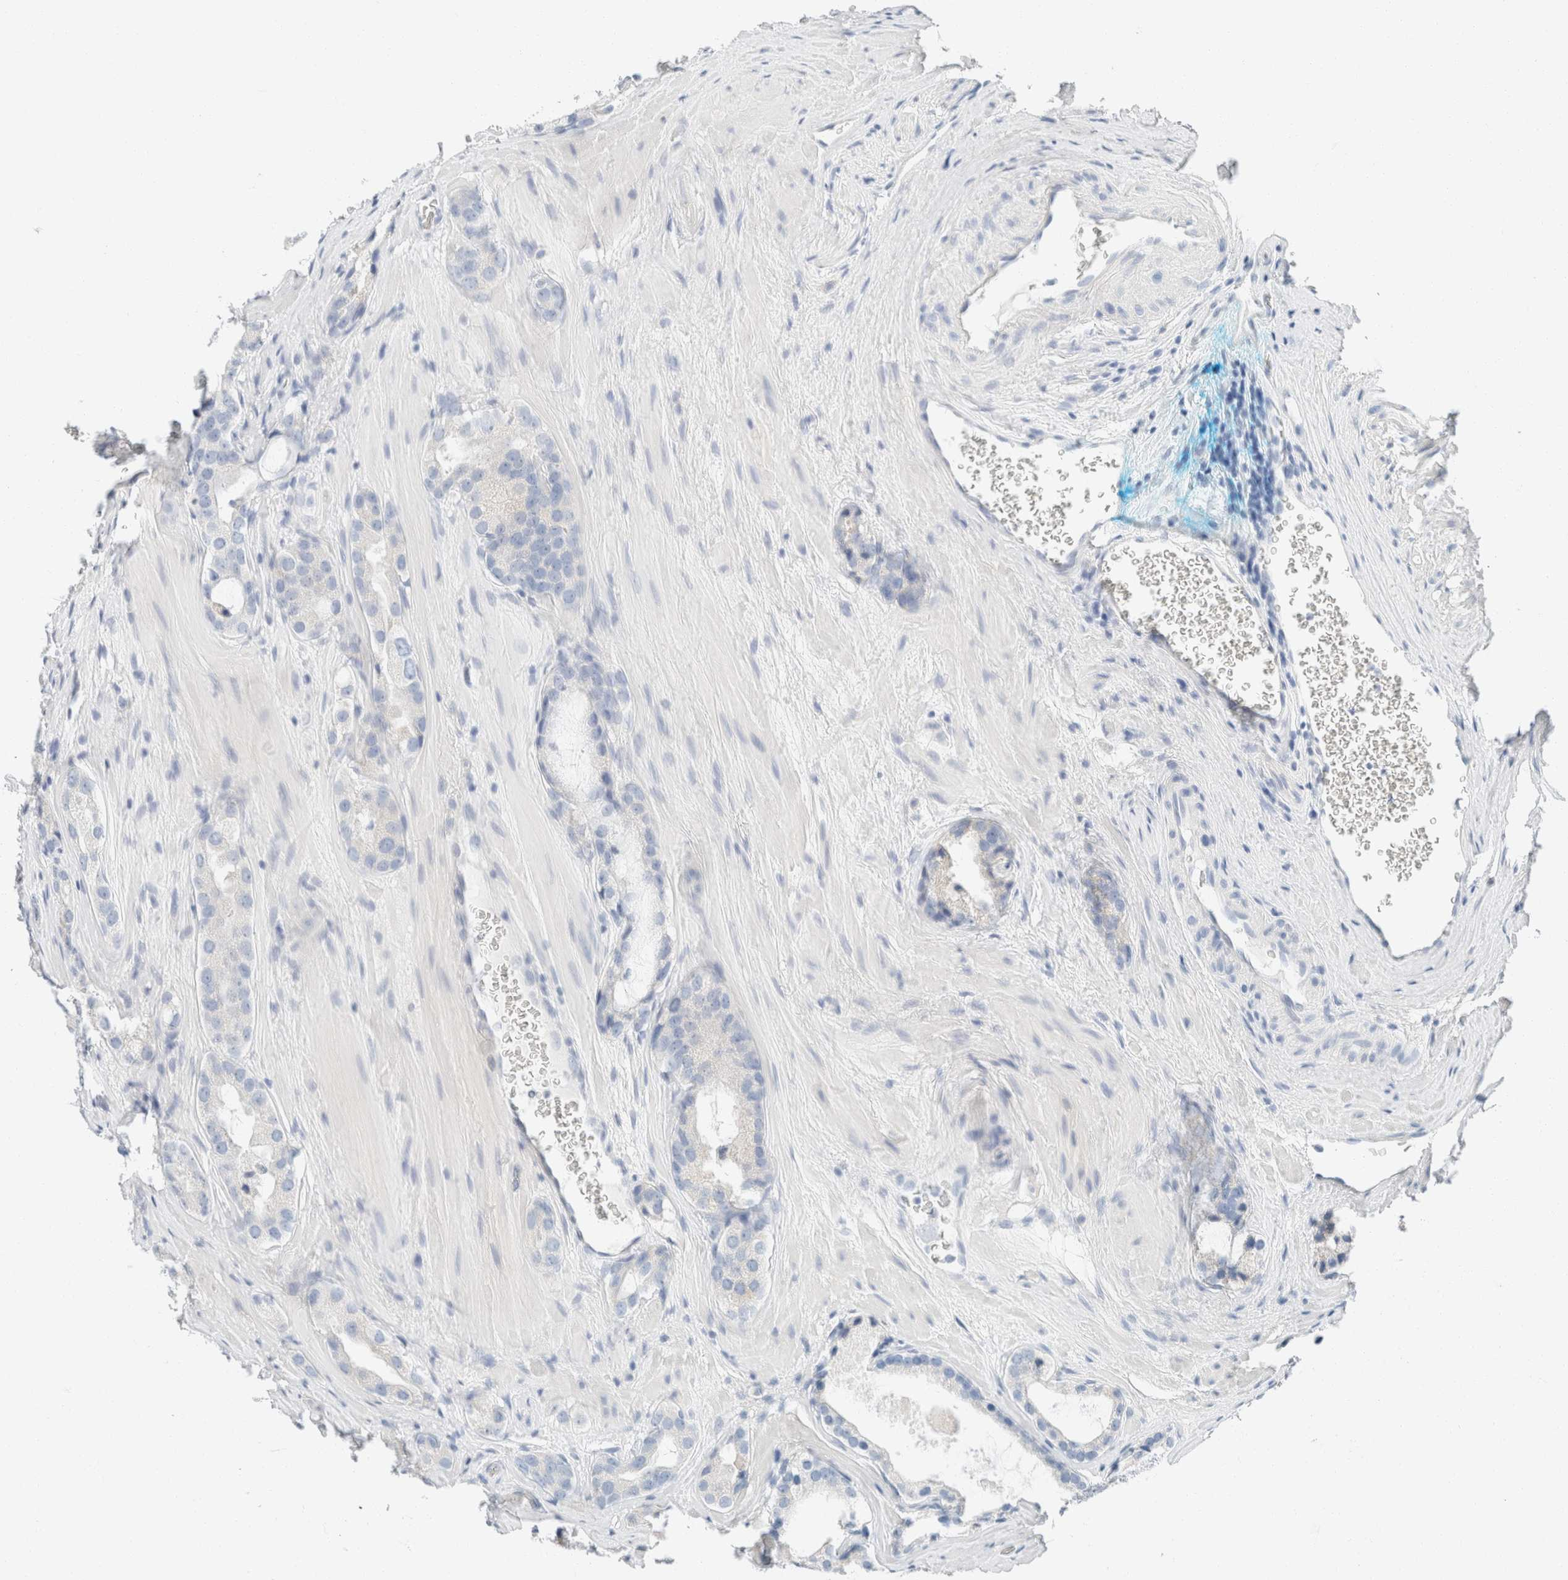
{"staining": {"intensity": "negative", "quantity": "none", "location": "none"}, "tissue": "prostate cancer", "cell_type": "Tumor cells", "image_type": "cancer", "snomed": [{"axis": "morphology", "description": "Adenocarcinoma, High grade"}, {"axis": "topography", "description": "Prostate"}], "caption": "There is no significant staining in tumor cells of prostate adenocarcinoma (high-grade).", "gene": "PCM1", "patient": {"sex": "male", "age": 63}}